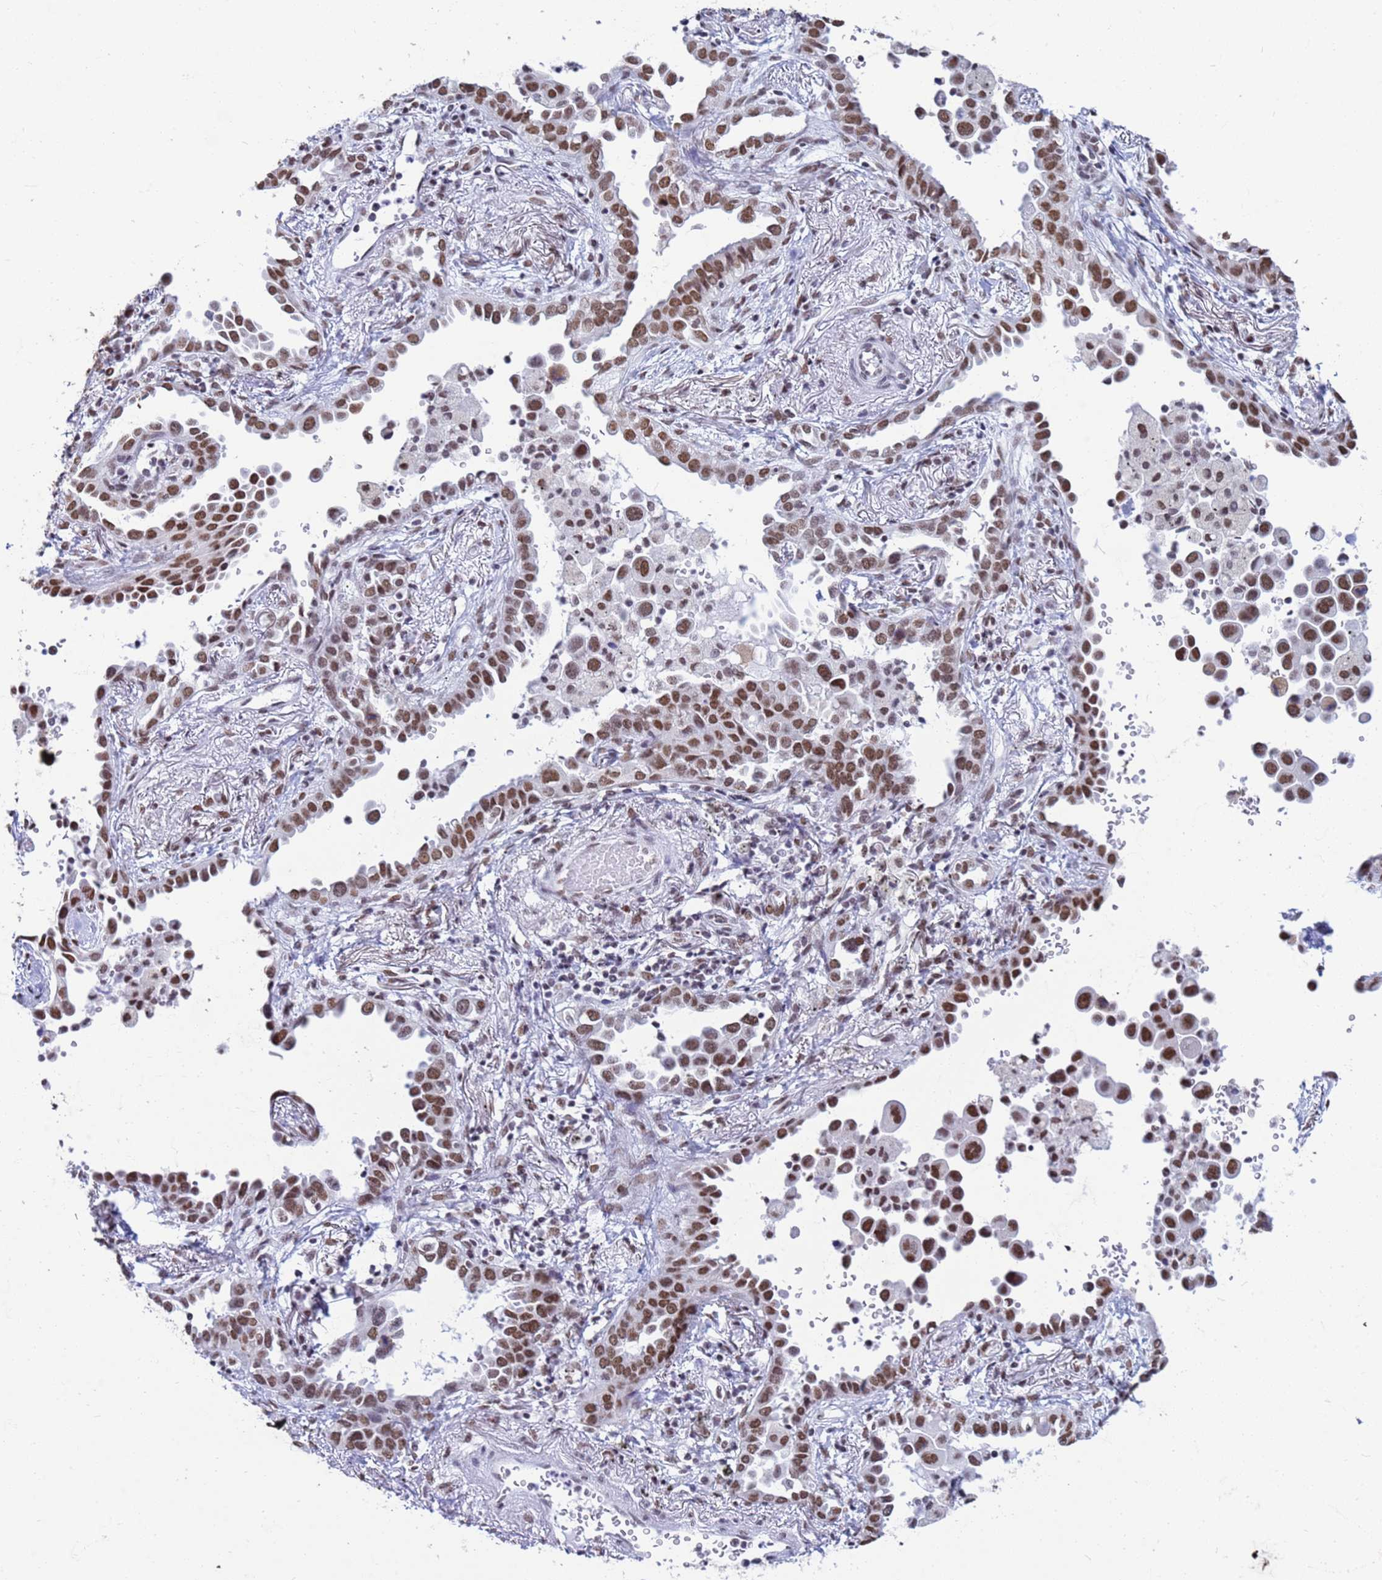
{"staining": {"intensity": "moderate", "quantity": ">75%", "location": "nuclear"}, "tissue": "lung cancer", "cell_type": "Tumor cells", "image_type": "cancer", "snomed": [{"axis": "morphology", "description": "Adenocarcinoma, NOS"}, {"axis": "topography", "description": "Lung"}], "caption": "A high-resolution micrograph shows immunohistochemistry staining of lung cancer (adenocarcinoma), which demonstrates moderate nuclear positivity in approximately >75% of tumor cells.", "gene": "FAM170B", "patient": {"sex": "male", "age": 67}}